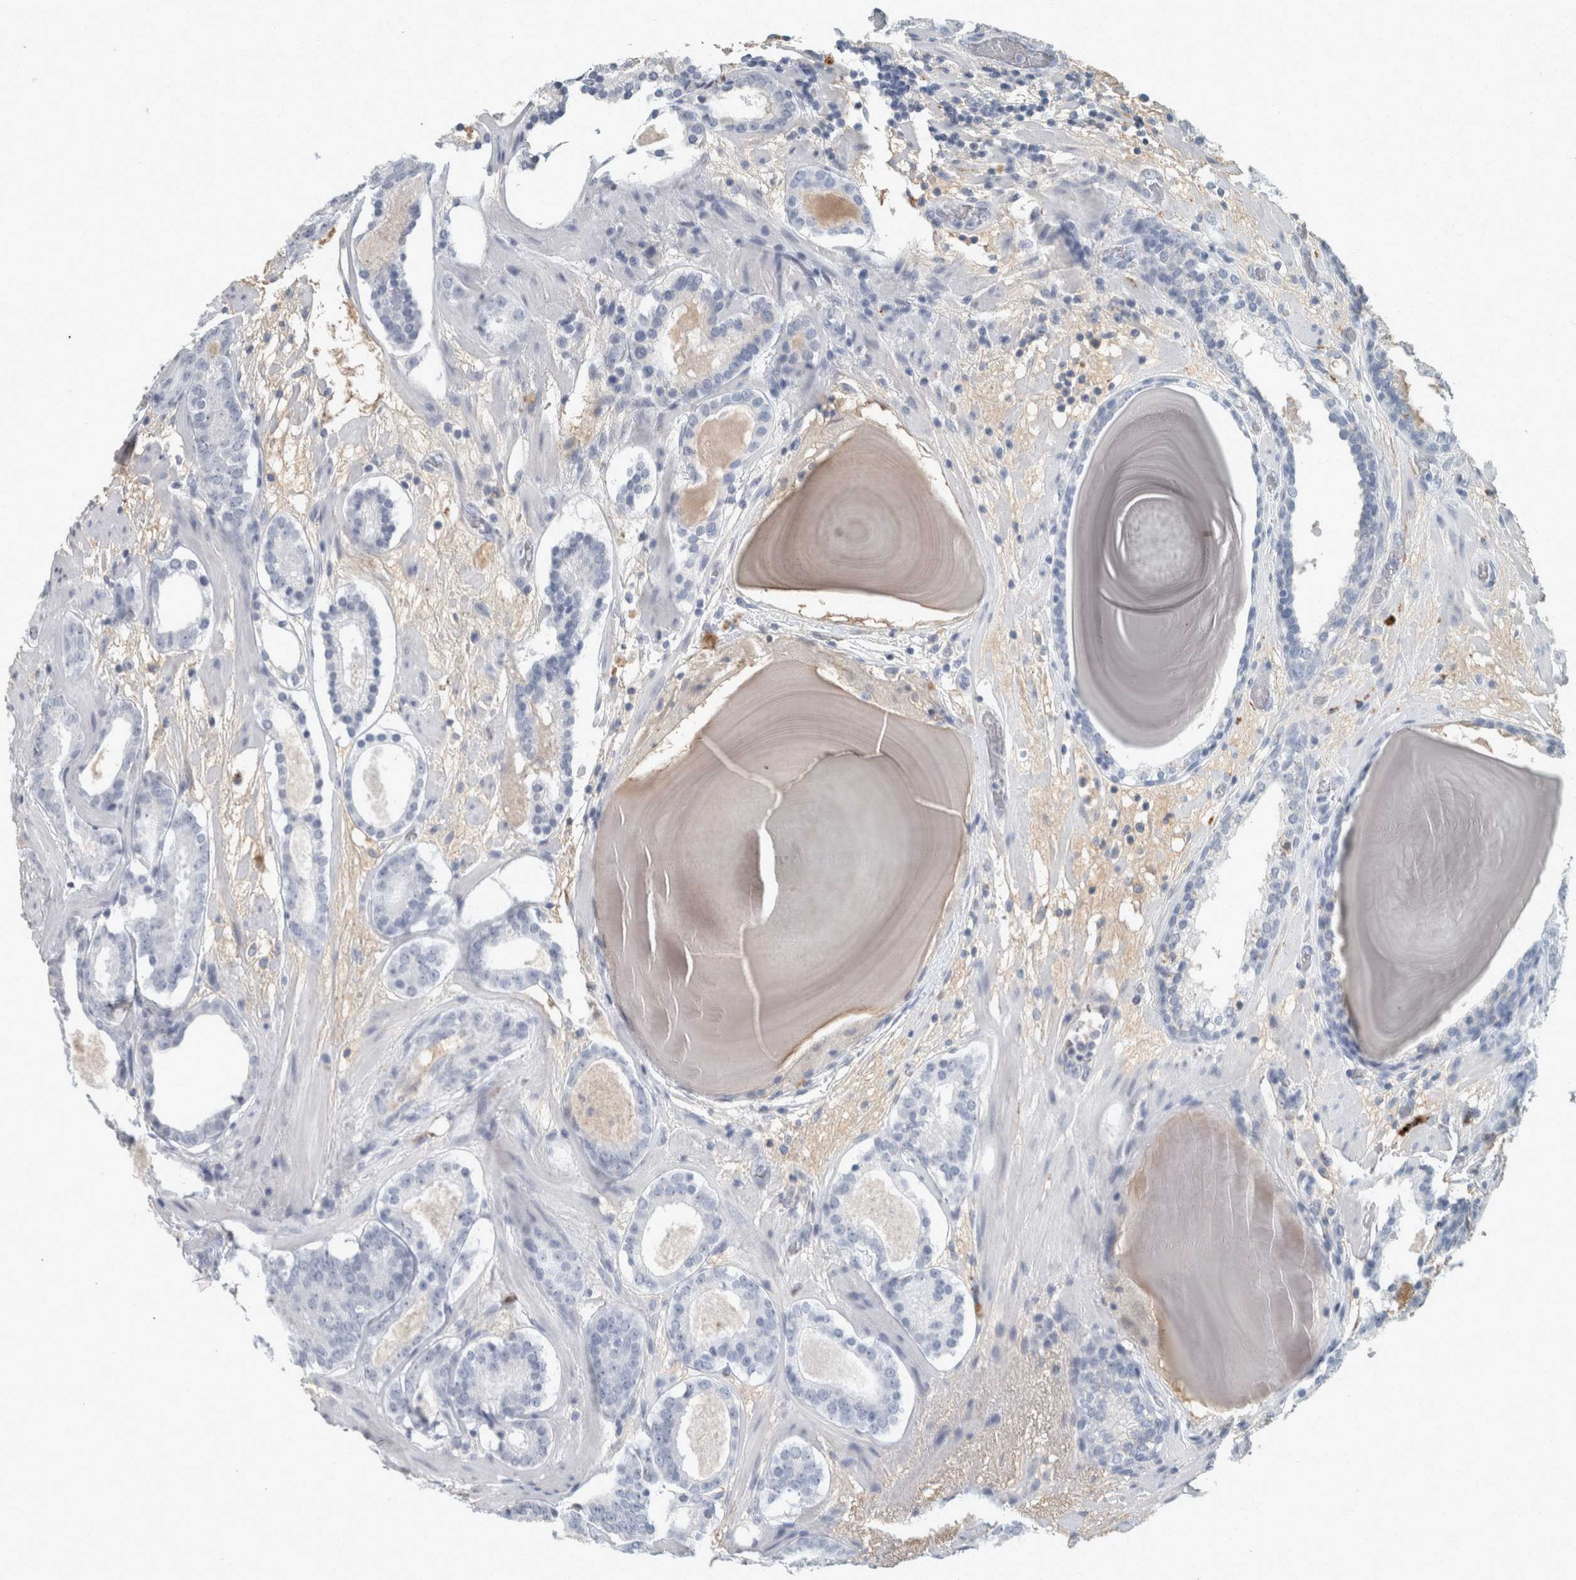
{"staining": {"intensity": "negative", "quantity": "none", "location": "none"}, "tissue": "prostate cancer", "cell_type": "Tumor cells", "image_type": "cancer", "snomed": [{"axis": "morphology", "description": "Adenocarcinoma, Low grade"}, {"axis": "topography", "description": "Prostate"}], "caption": "Human prostate cancer stained for a protein using IHC reveals no staining in tumor cells.", "gene": "CHL1", "patient": {"sex": "male", "age": 69}}